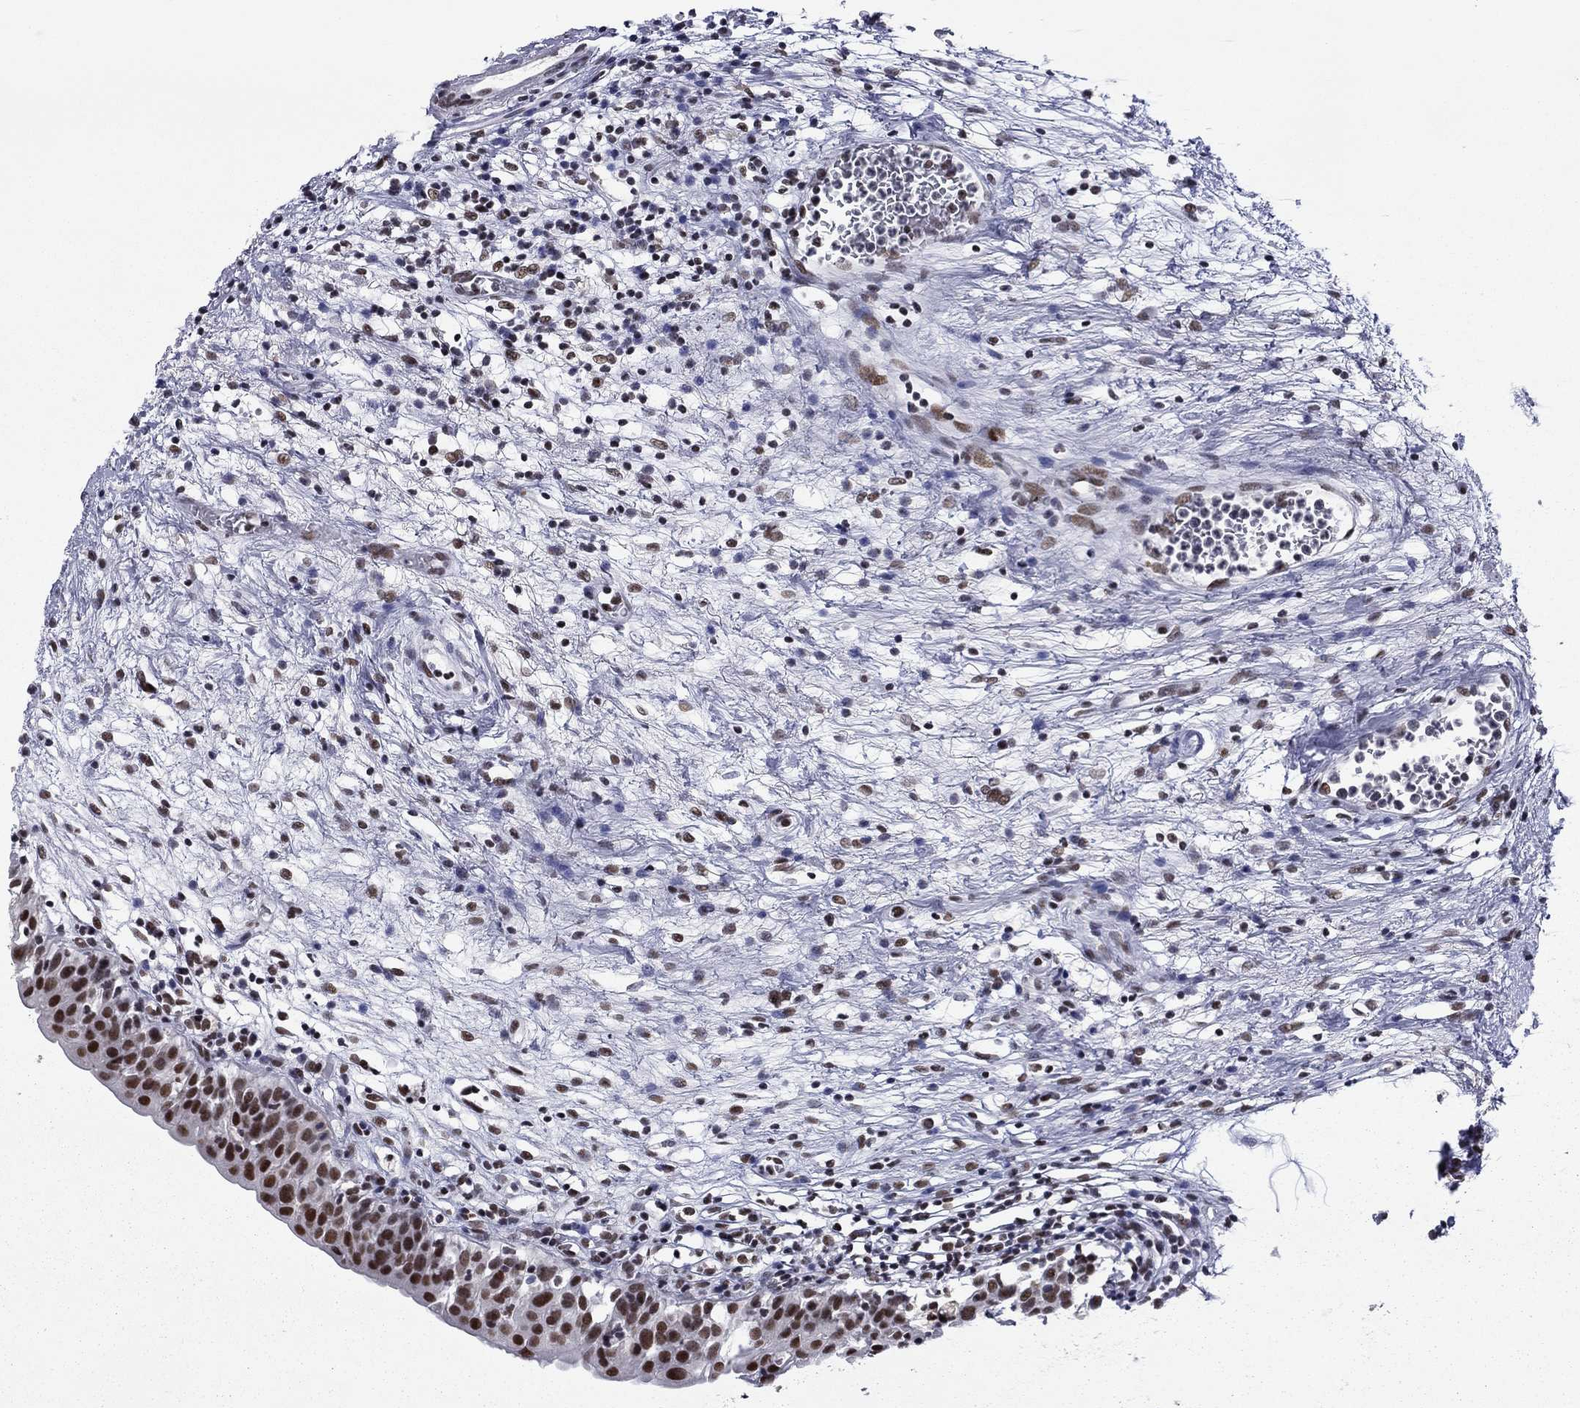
{"staining": {"intensity": "strong", "quantity": ">75%", "location": "nuclear"}, "tissue": "urinary bladder", "cell_type": "Urothelial cells", "image_type": "normal", "snomed": [{"axis": "morphology", "description": "Normal tissue, NOS"}, {"axis": "topography", "description": "Urinary bladder"}], "caption": "Urothelial cells display high levels of strong nuclear staining in about >75% of cells in benign human urinary bladder.", "gene": "ETV5", "patient": {"sex": "male", "age": 76}}